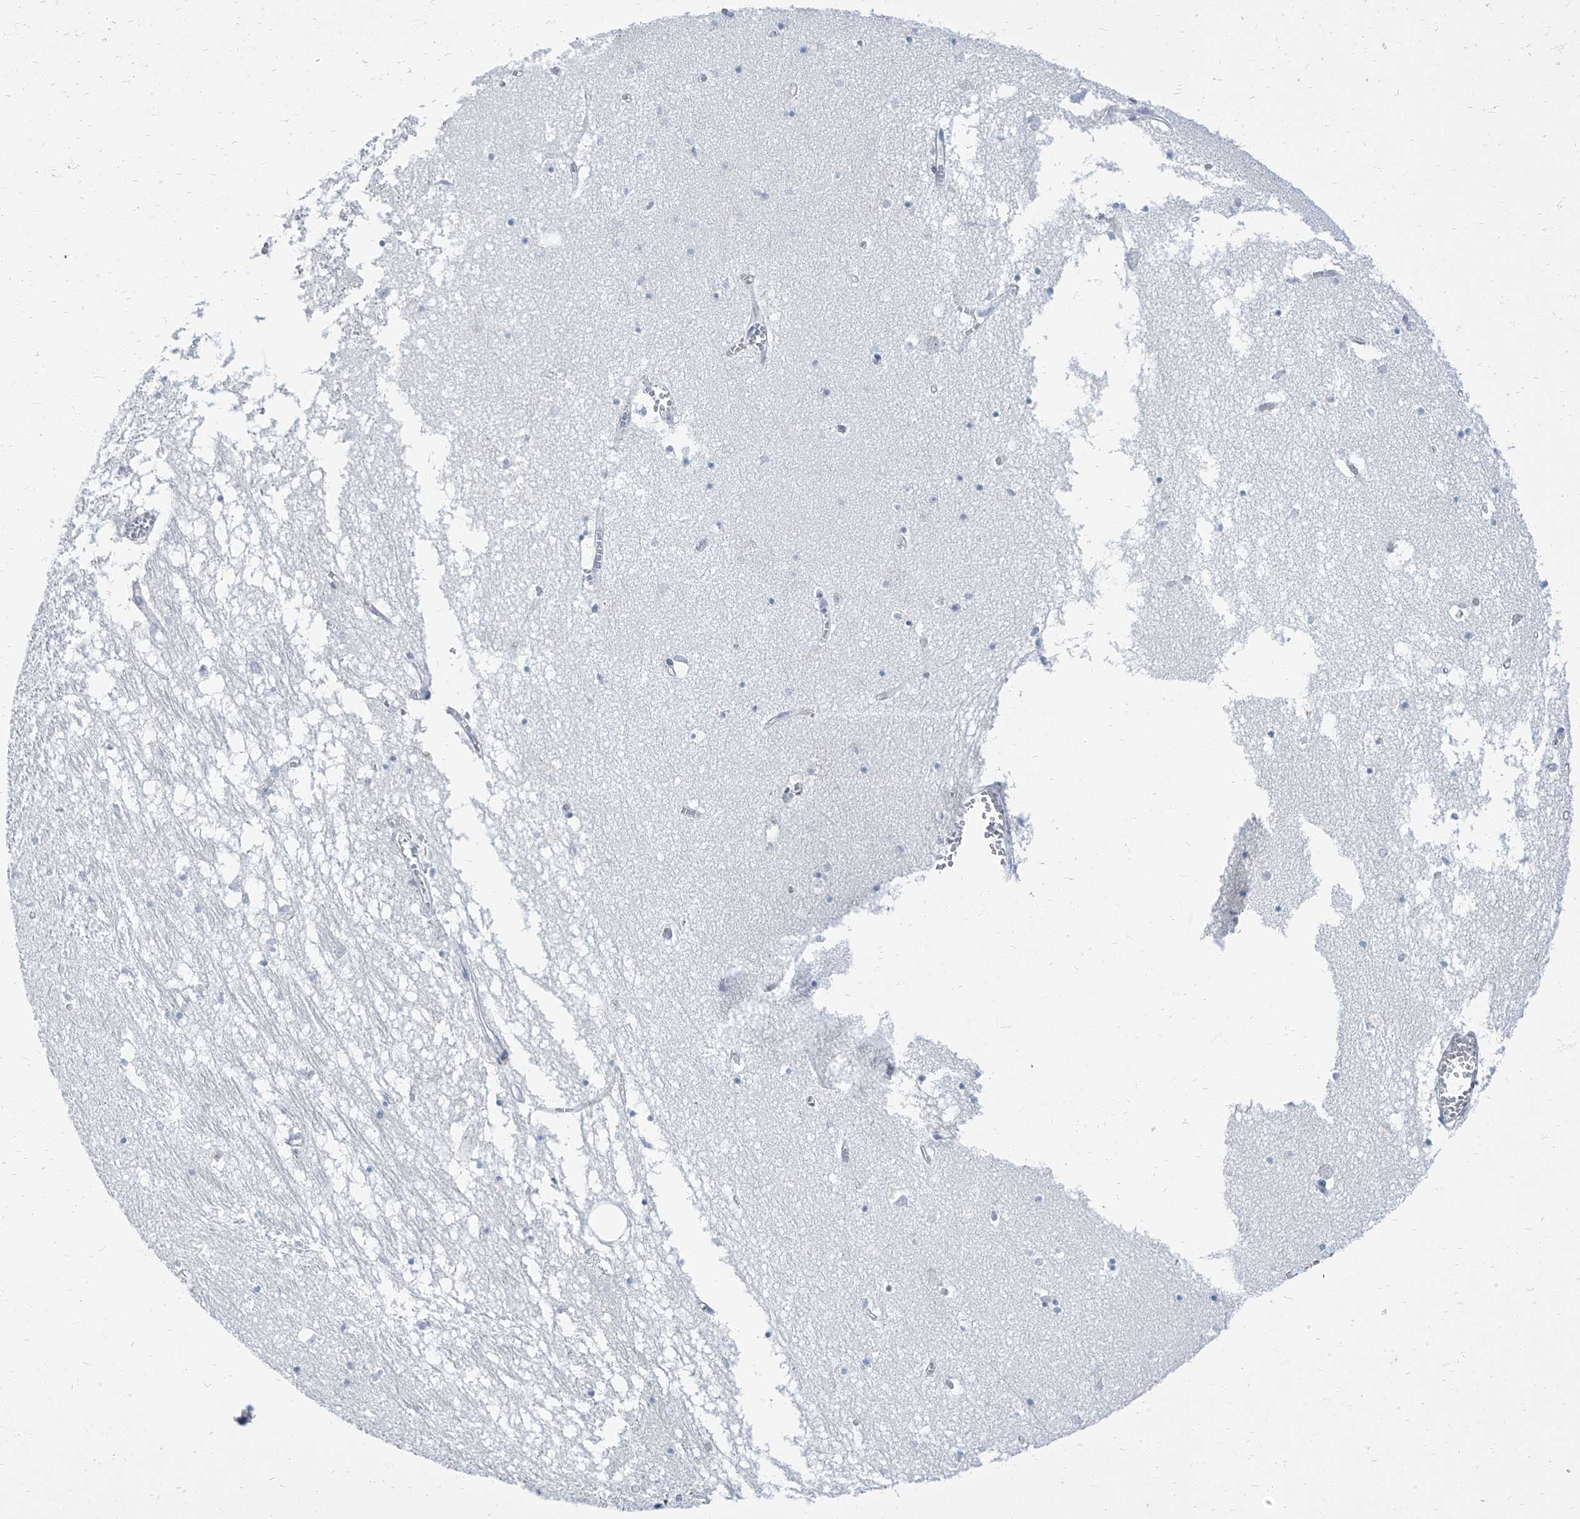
{"staining": {"intensity": "negative", "quantity": "none", "location": "none"}, "tissue": "hippocampus", "cell_type": "Glial cells", "image_type": "normal", "snomed": [{"axis": "morphology", "description": "Normal tissue, NOS"}, {"axis": "topography", "description": "Hippocampus"}], "caption": "Glial cells are negative for protein expression in unremarkable human hippocampus.", "gene": "TXLNB", "patient": {"sex": "male", "age": 70}}